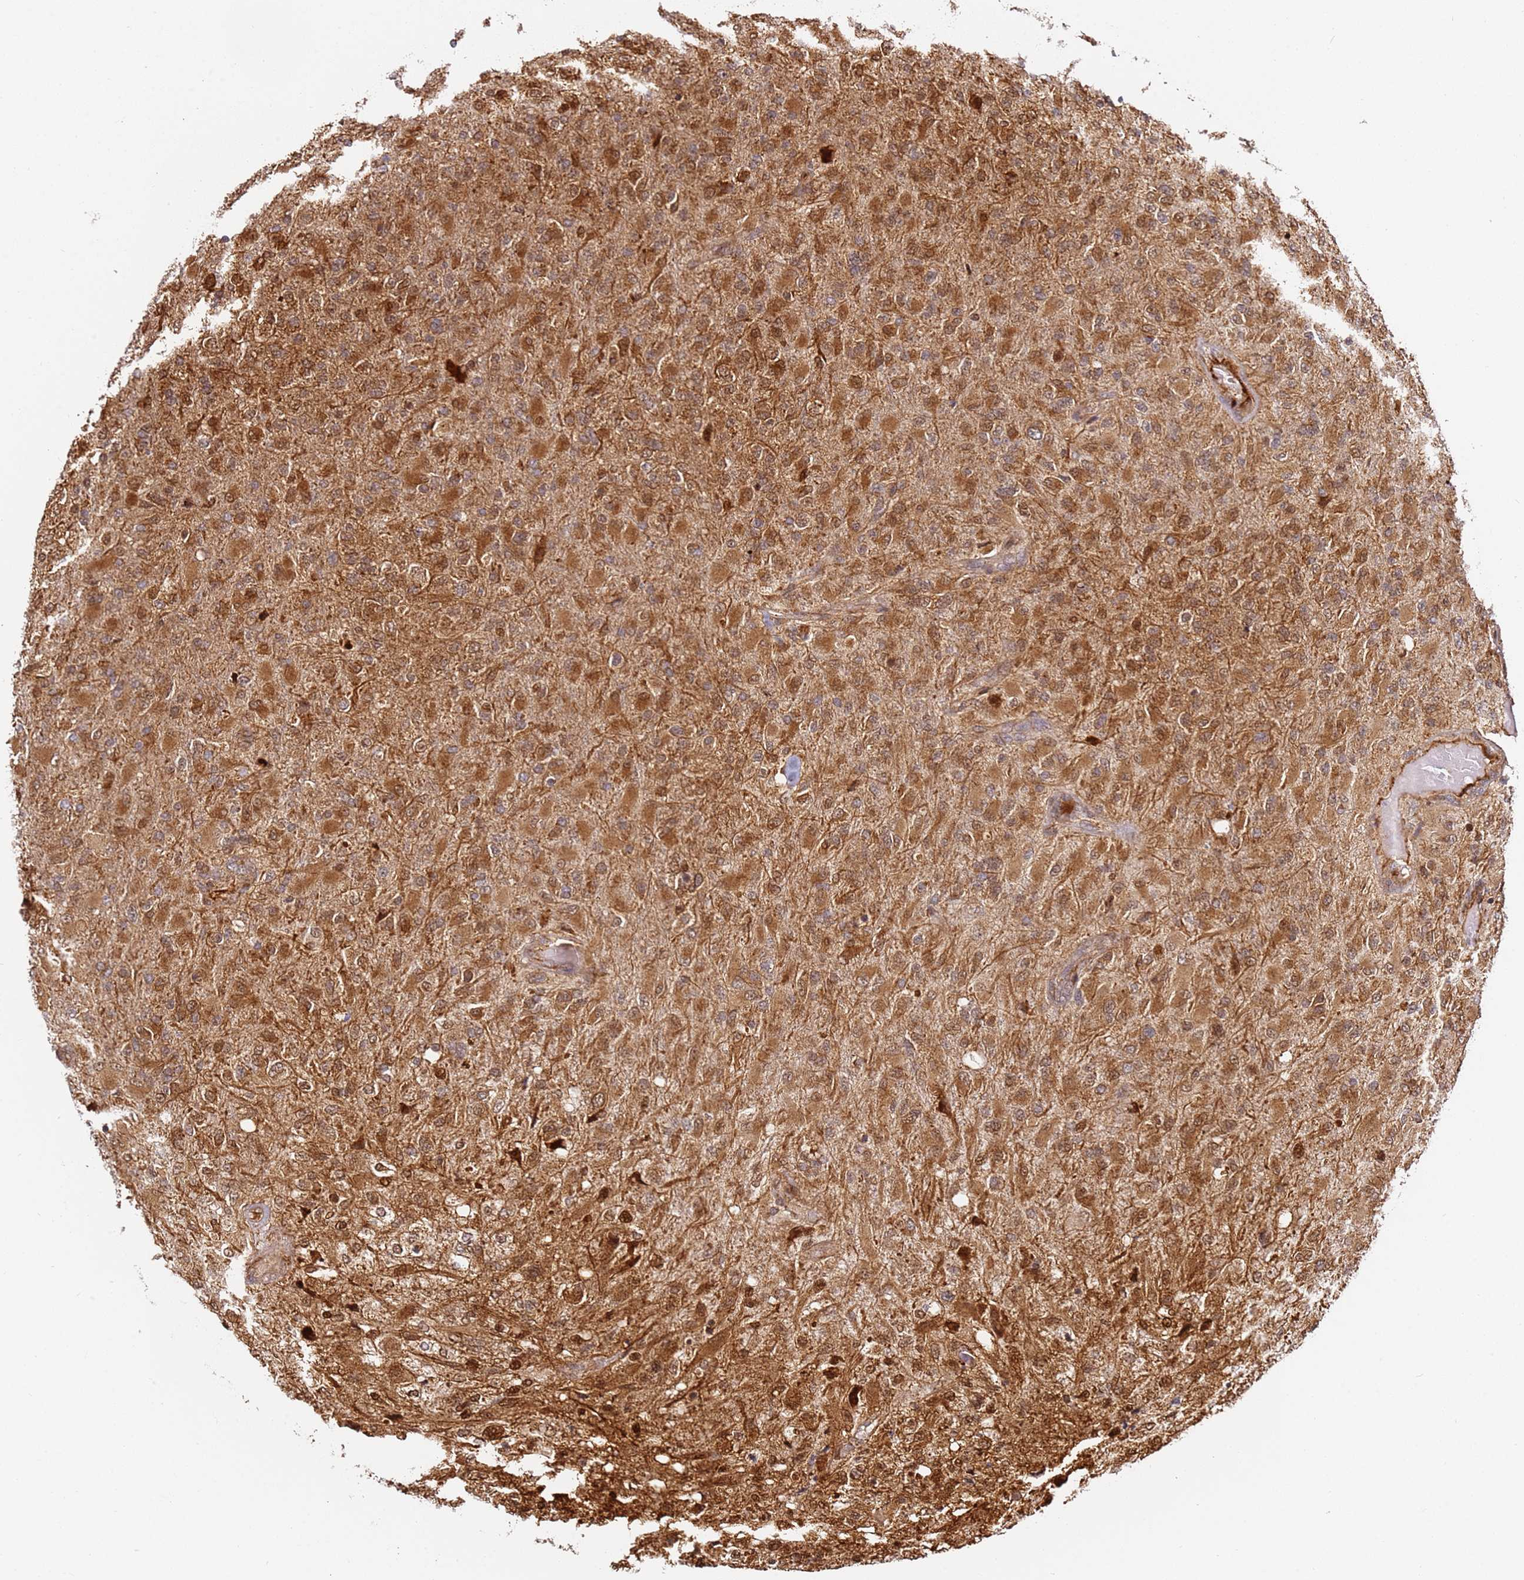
{"staining": {"intensity": "moderate", "quantity": ">75%", "location": "cytoplasmic/membranous,nuclear"}, "tissue": "glioma", "cell_type": "Tumor cells", "image_type": "cancer", "snomed": [{"axis": "morphology", "description": "Glioma, malignant, Low grade"}, {"axis": "topography", "description": "Brain"}], "caption": "Immunohistochemical staining of human malignant glioma (low-grade) exhibits moderate cytoplasmic/membranous and nuclear protein staining in about >75% of tumor cells.", "gene": "SMOX", "patient": {"sex": "male", "age": 65}}